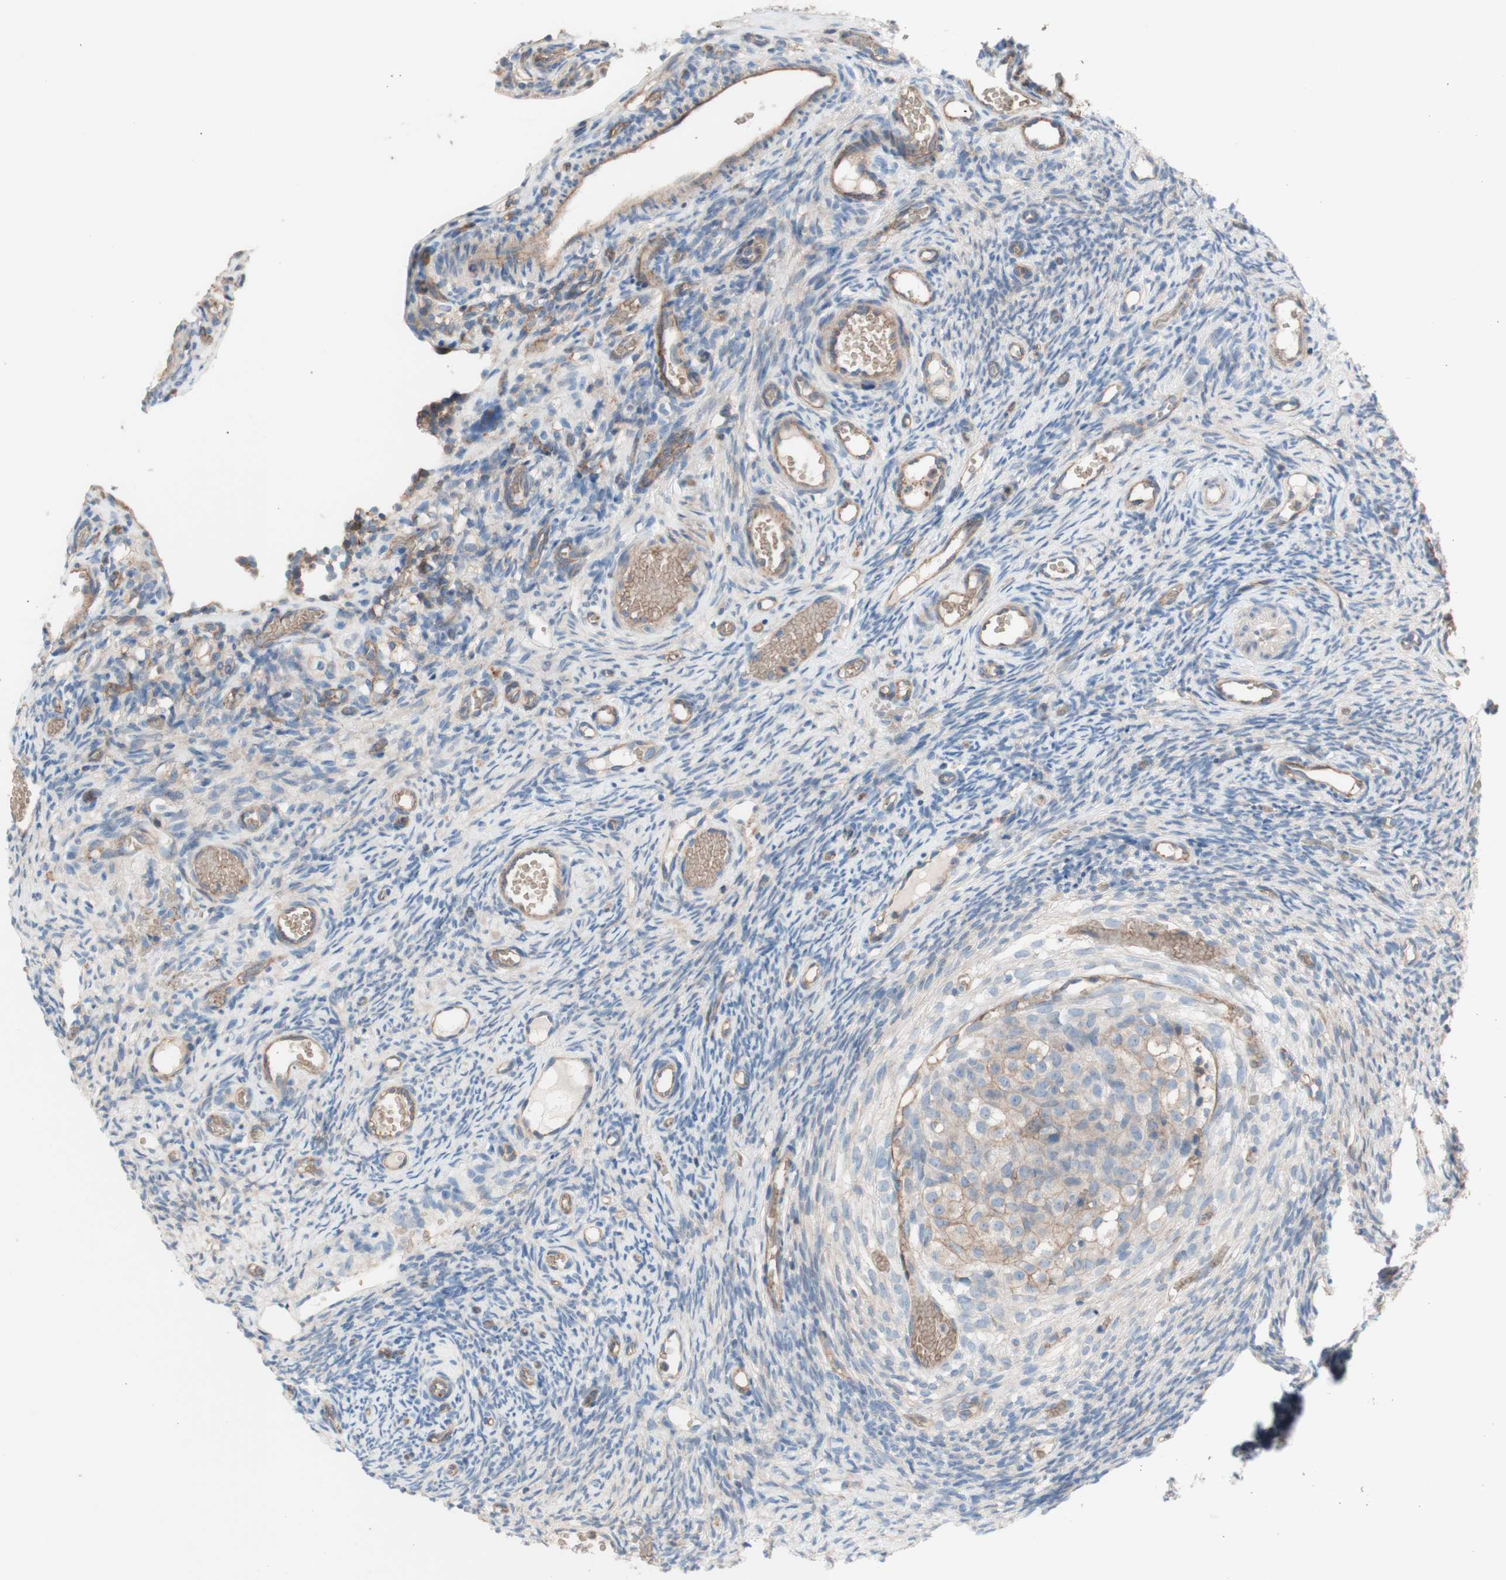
{"staining": {"intensity": "weak", "quantity": "25%-75%", "location": "cytoplasmic/membranous"}, "tissue": "ovary", "cell_type": "Ovarian stroma cells", "image_type": "normal", "snomed": [{"axis": "morphology", "description": "Normal tissue, NOS"}, {"axis": "topography", "description": "Ovary"}], "caption": "A high-resolution image shows IHC staining of unremarkable ovary, which exhibits weak cytoplasmic/membranous staining in approximately 25%-75% of ovarian stroma cells.", "gene": "CD46", "patient": {"sex": "female", "age": 35}}